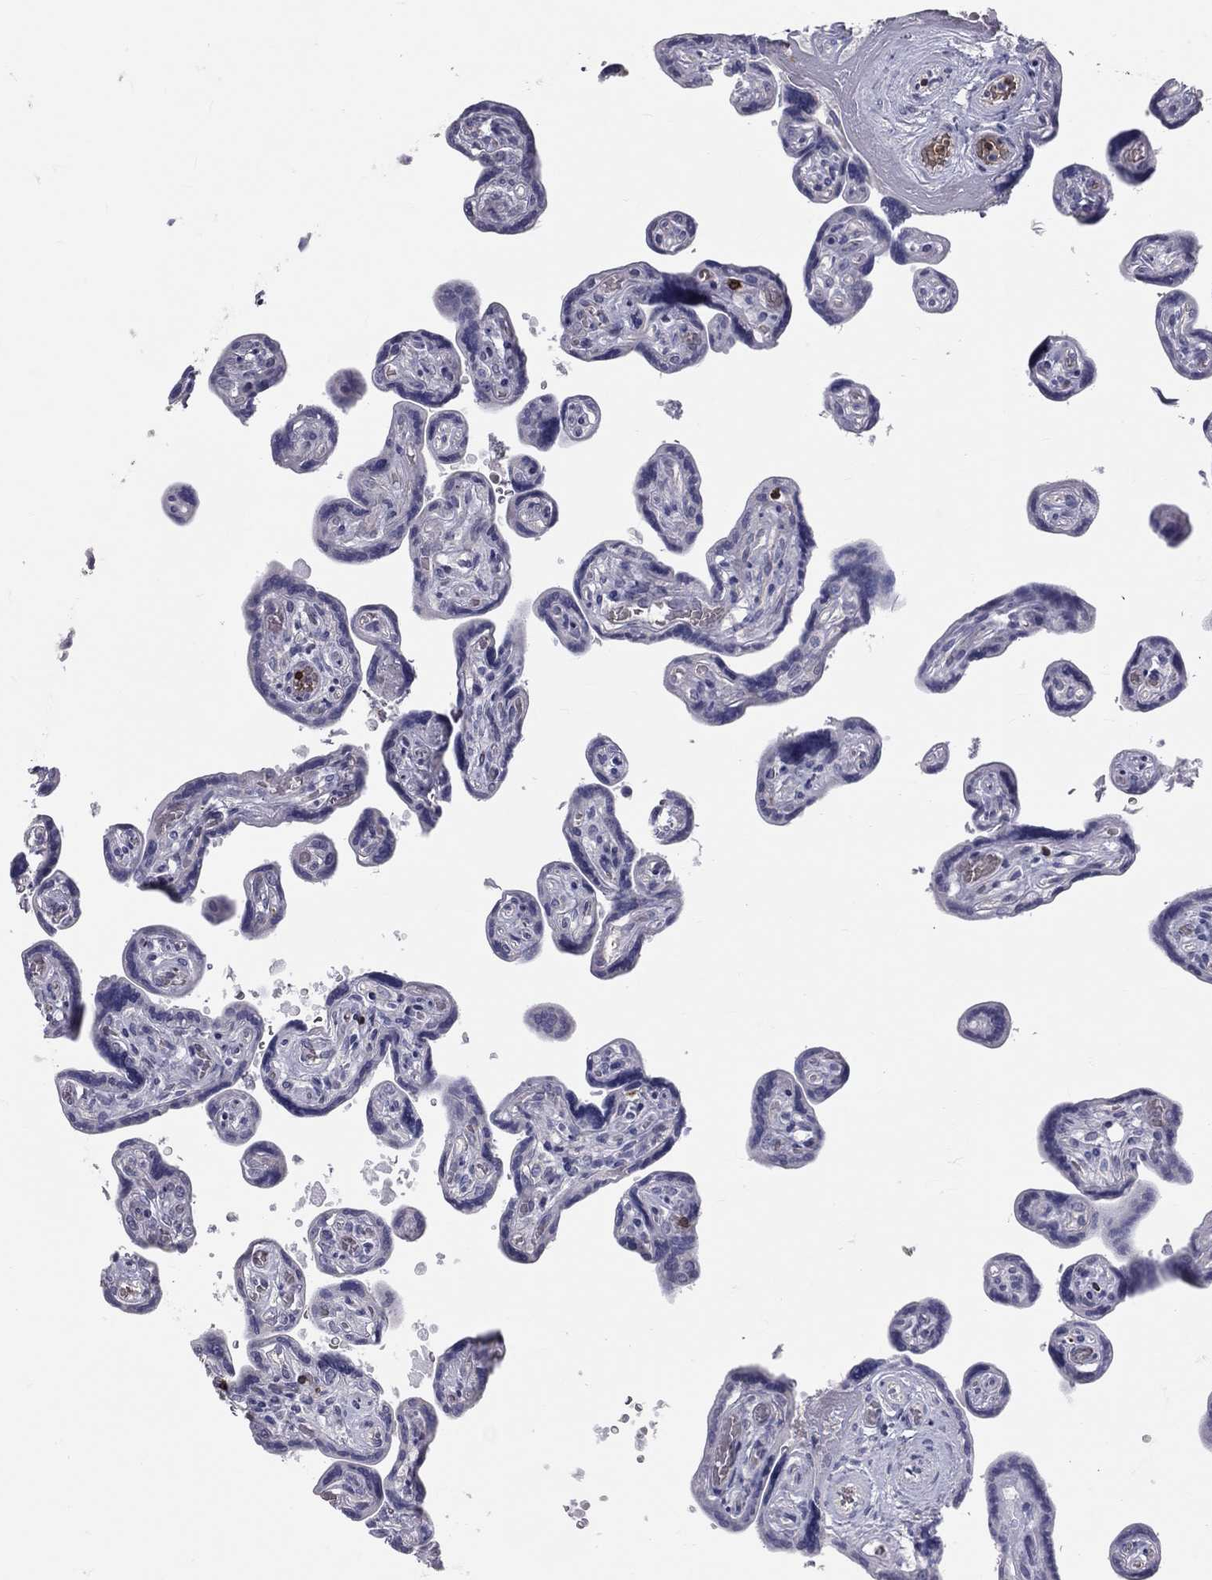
{"staining": {"intensity": "negative", "quantity": "none", "location": "none"}, "tissue": "placenta", "cell_type": "Decidual cells", "image_type": "normal", "snomed": [{"axis": "morphology", "description": "Normal tissue, NOS"}, {"axis": "topography", "description": "Placenta"}], "caption": "Benign placenta was stained to show a protein in brown. There is no significant positivity in decidual cells. (Stains: DAB immunohistochemistry (IHC) with hematoxylin counter stain, Microscopy: brightfield microscopy at high magnification).", "gene": "CTSW", "patient": {"sex": "female", "age": 32}}